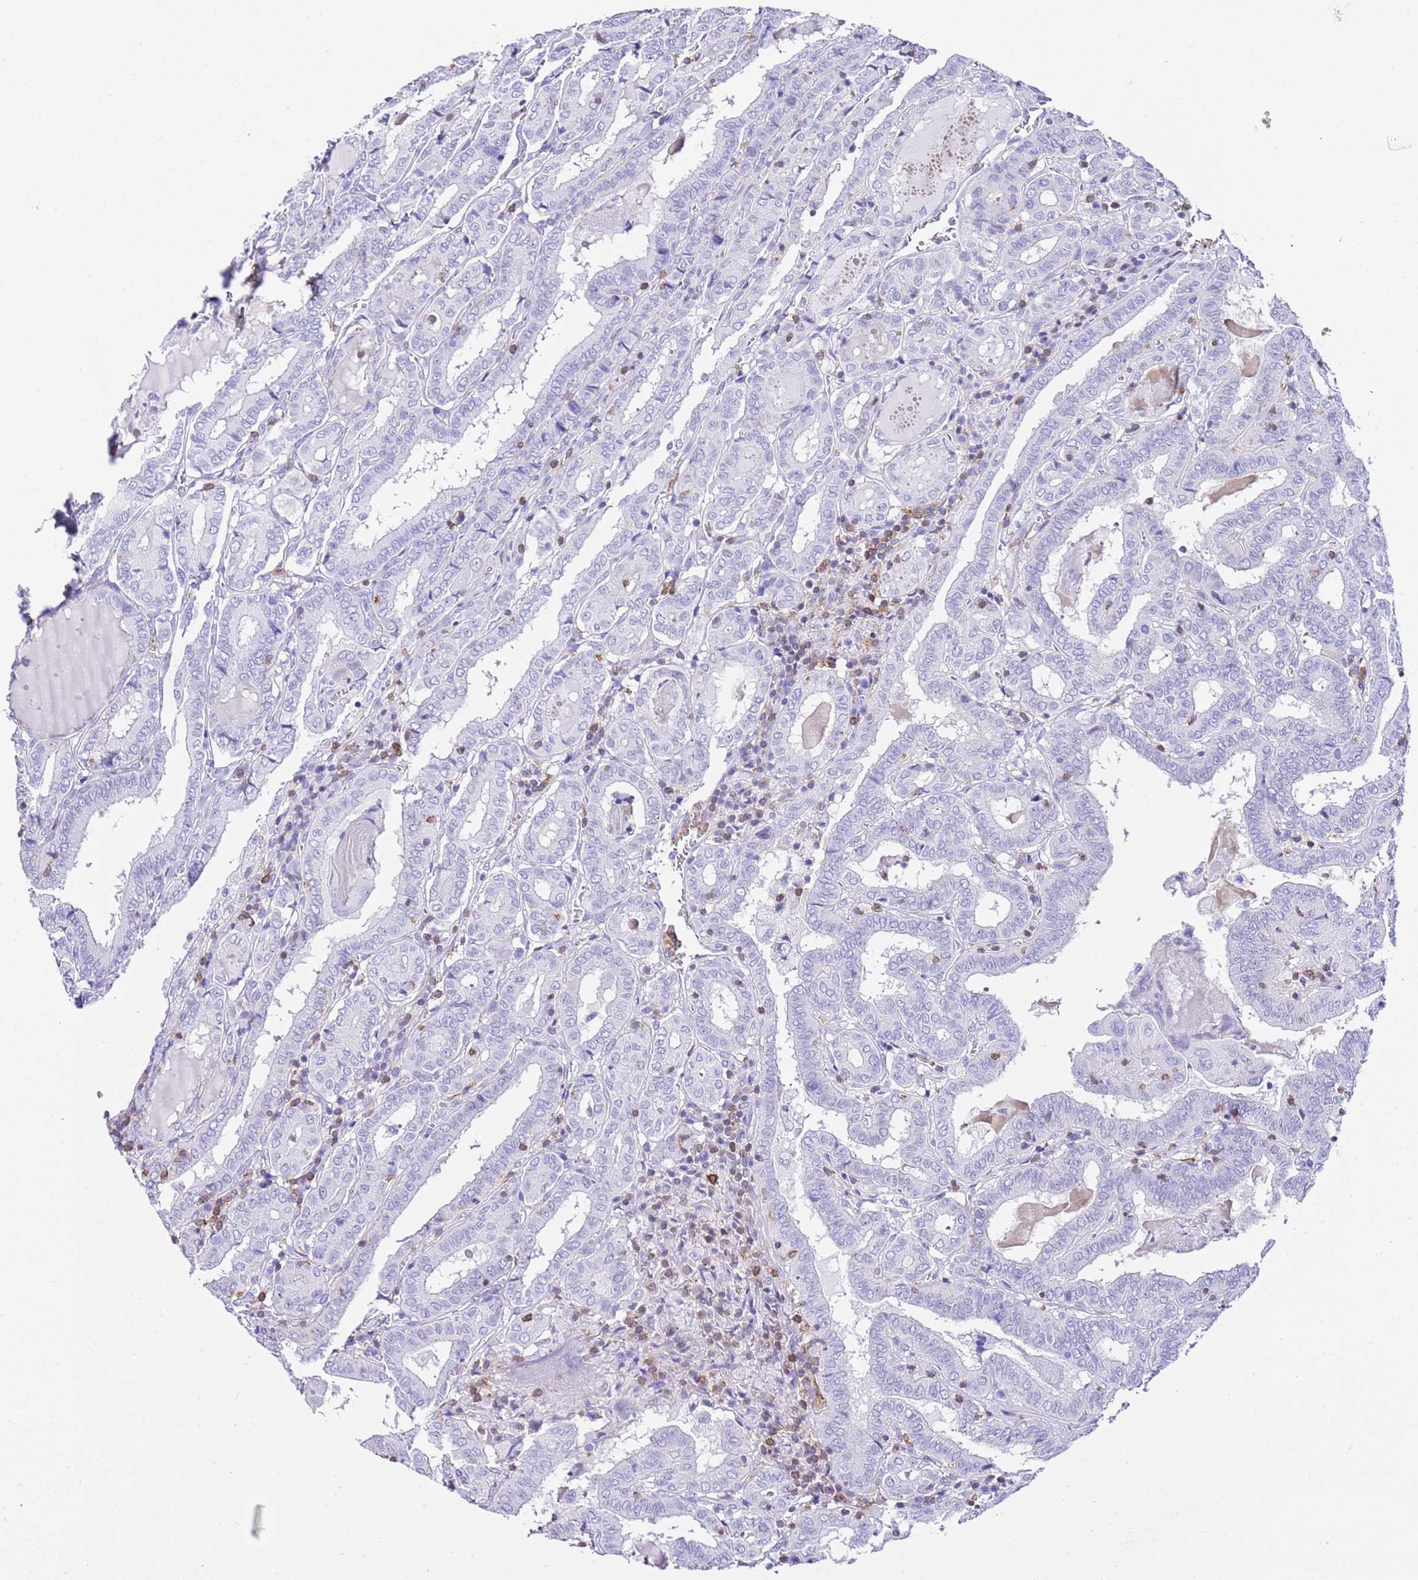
{"staining": {"intensity": "negative", "quantity": "none", "location": "none"}, "tissue": "thyroid cancer", "cell_type": "Tumor cells", "image_type": "cancer", "snomed": [{"axis": "morphology", "description": "Papillary adenocarcinoma, NOS"}, {"axis": "topography", "description": "Thyroid gland"}], "caption": "Protein analysis of thyroid cancer displays no significant expression in tumor cells. (DAB immunohistochemistry, high magnification).", "gene": "CNN2", "patient": {"sex": "female", "age": 72}}